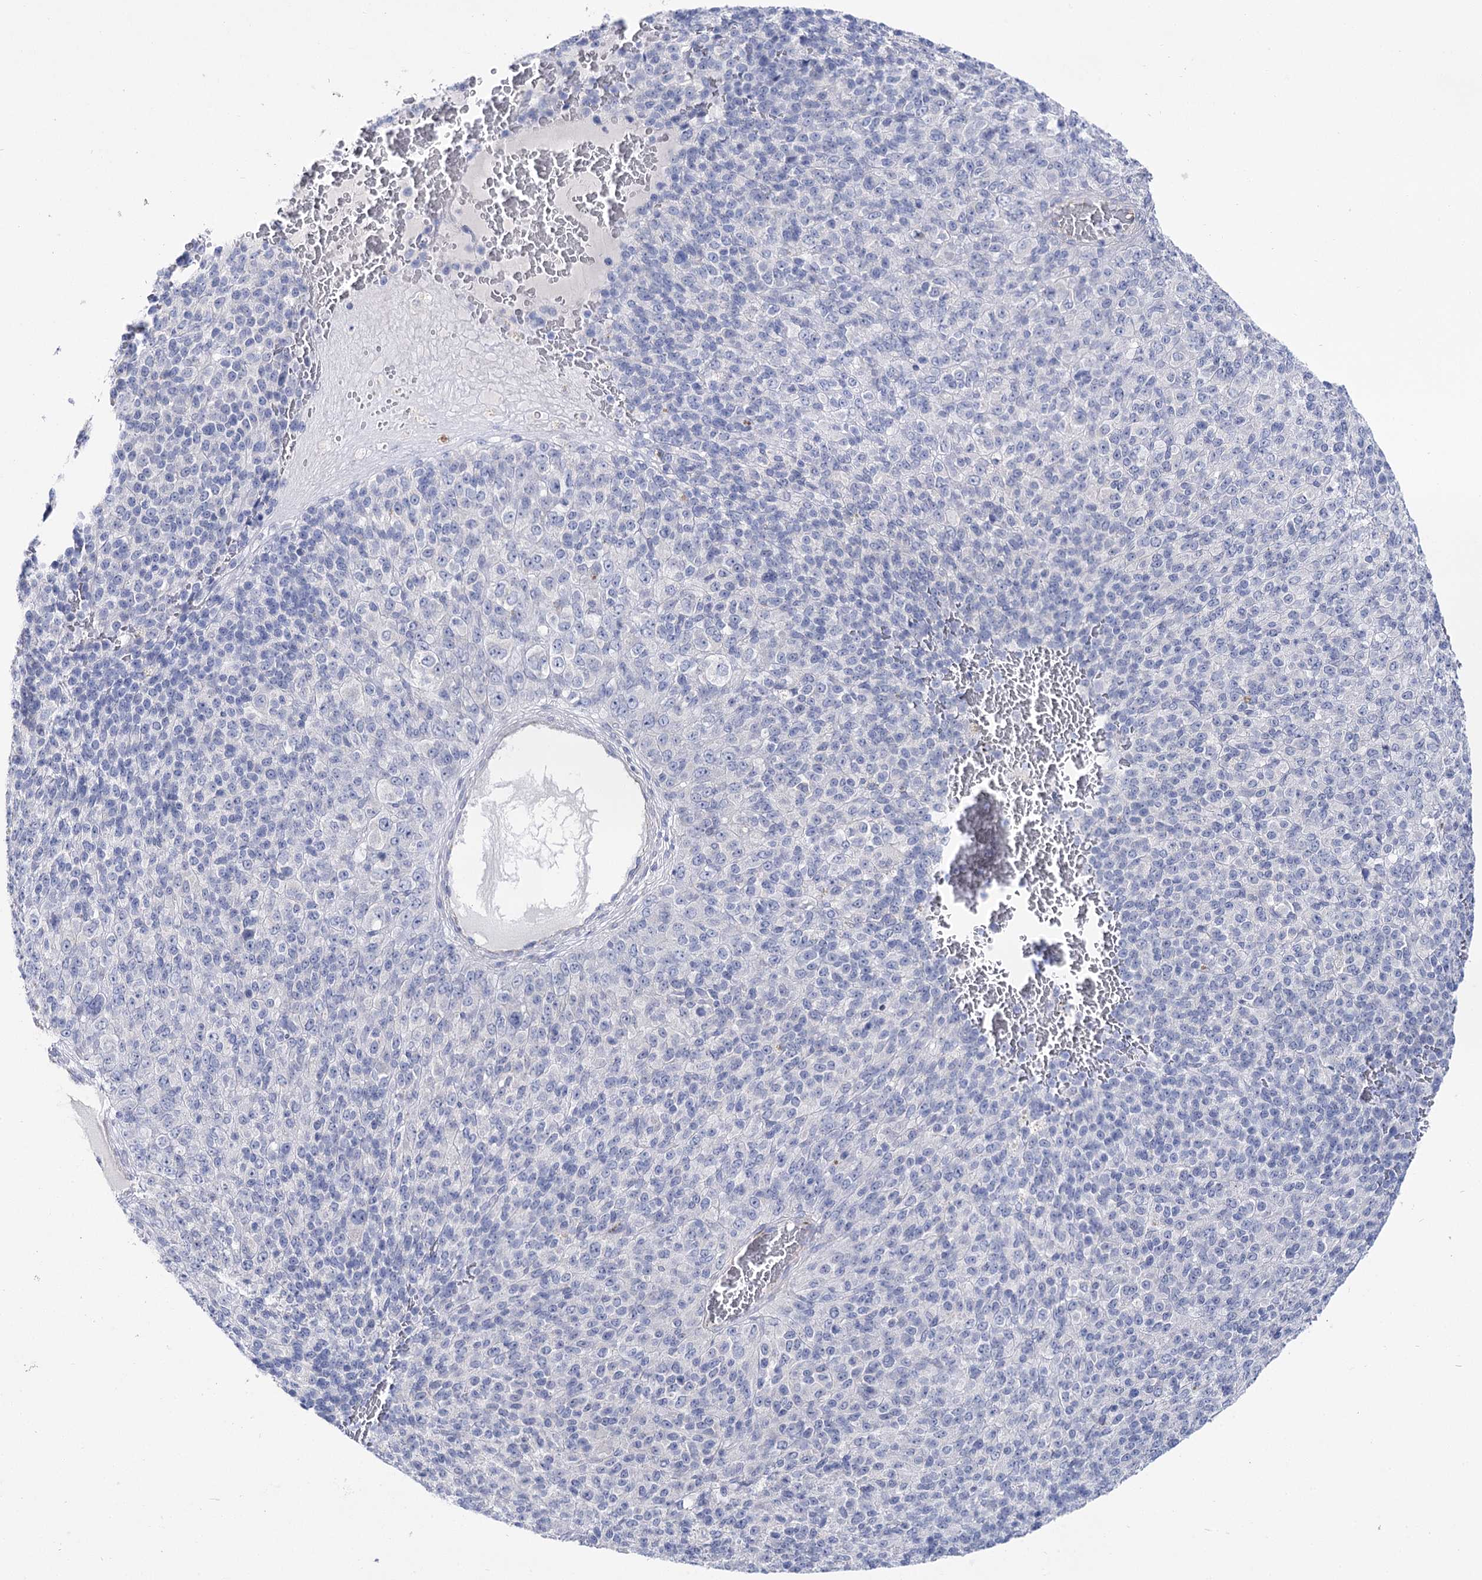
{"staining": {"intensity": "negative", "quantity": "none", "location": "none"}, "tissue": "melanoma", "cell_type": "Tumor cells", "image_type": "cancer", "snomed": [{"axis": "morphology", "description": "Malignant melanoma, Metastatic site"}, {"axis": "topography", "description": "Brain"}], "caption": "DAB (3,3'-diaminobenzidine) immunohistochemical staining of malignant melanoma (metastatic site) shows no significant expression in tumor cells.", "gene": "NRAP", "patient": {"sex": "female", "age": 56}}